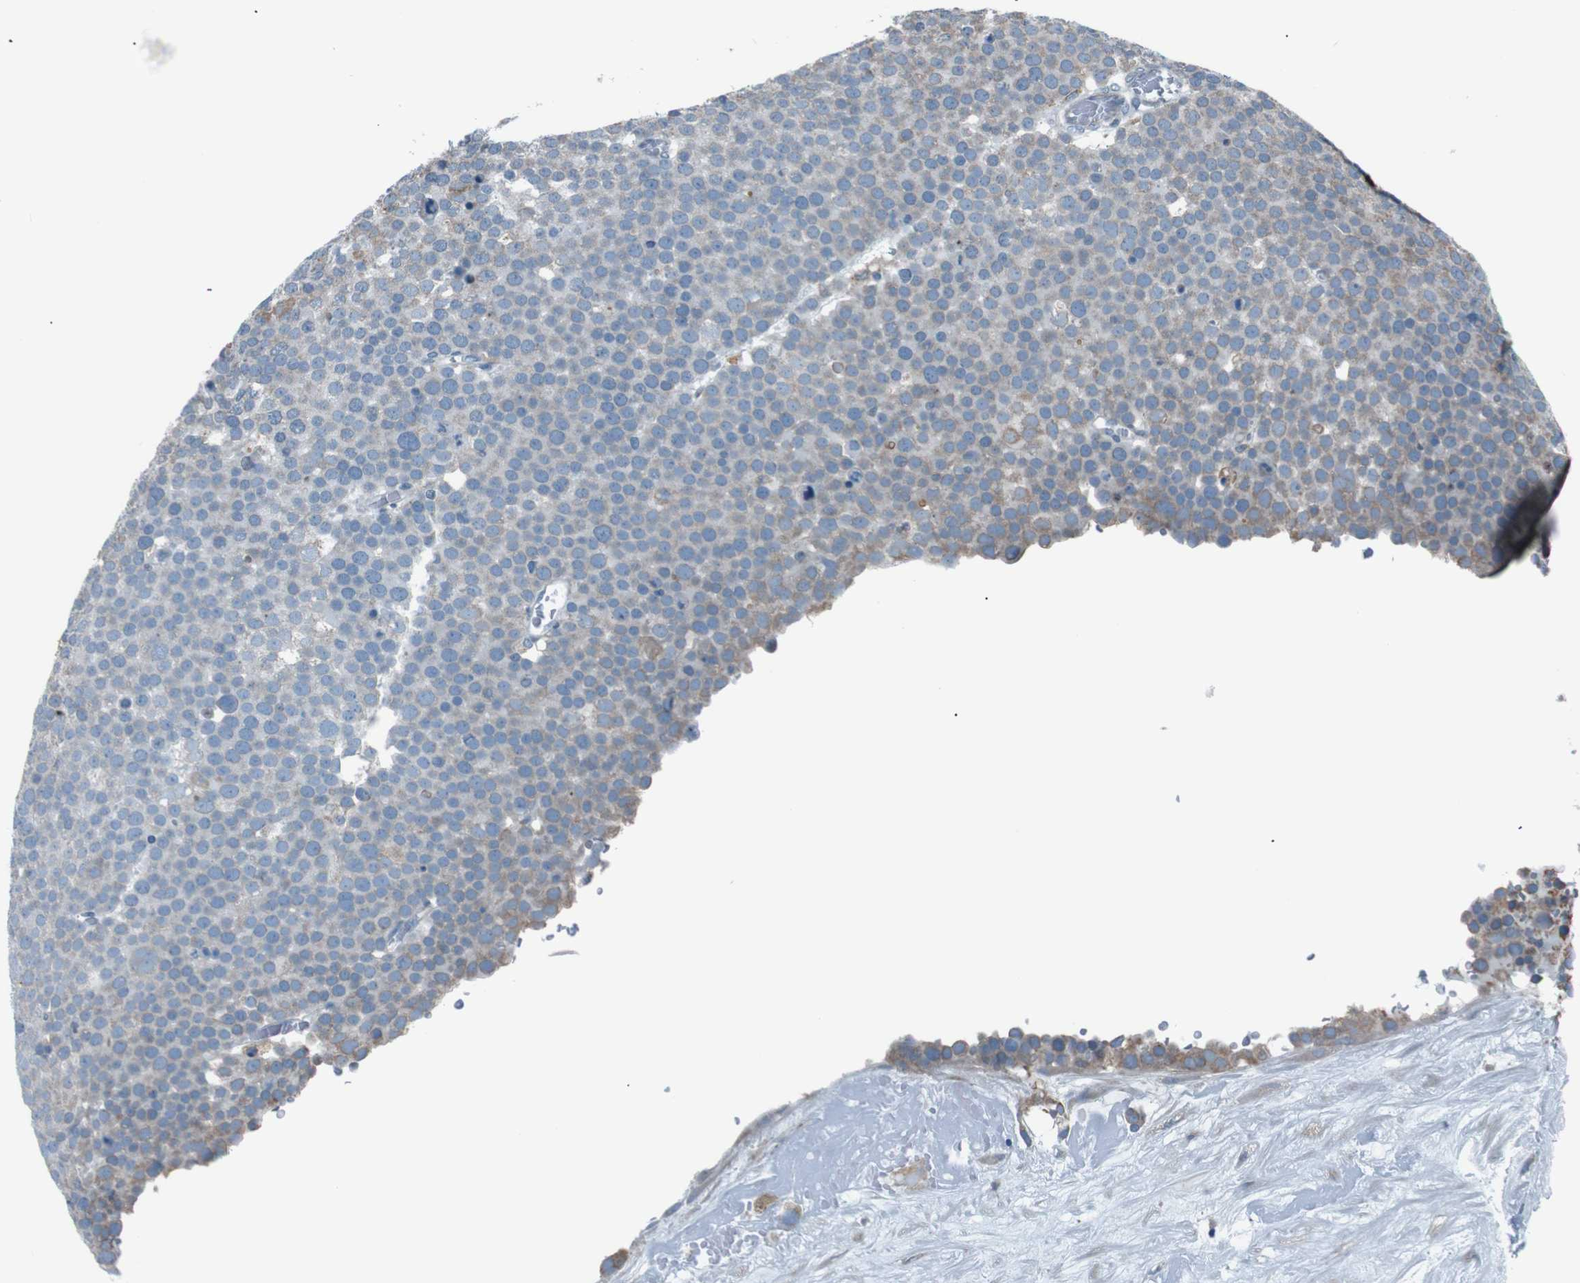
{"staining": {"intensity": "moderate", "quantity": "<25%", "location": "cytoplasmic/membranous"}, "tissue": "testis cancer", "cell_type": "Tumor cells", "image_type": "cancer", "snomed": [{"axis": "morphology", "description": "Seminoma, NOS"}, {"axis": "topography", "description": "Testis"}], "caption": "Testis seminoma was stained to show a protein in brown. There is low levels of moderate cytoplasmic/membranous expression in approximately <25% of tumor cells. (IHC, brightfield microscopy, high magnification).", "gene": "SIGMAR1", "patient": {"sex": "male", "age": 71}}